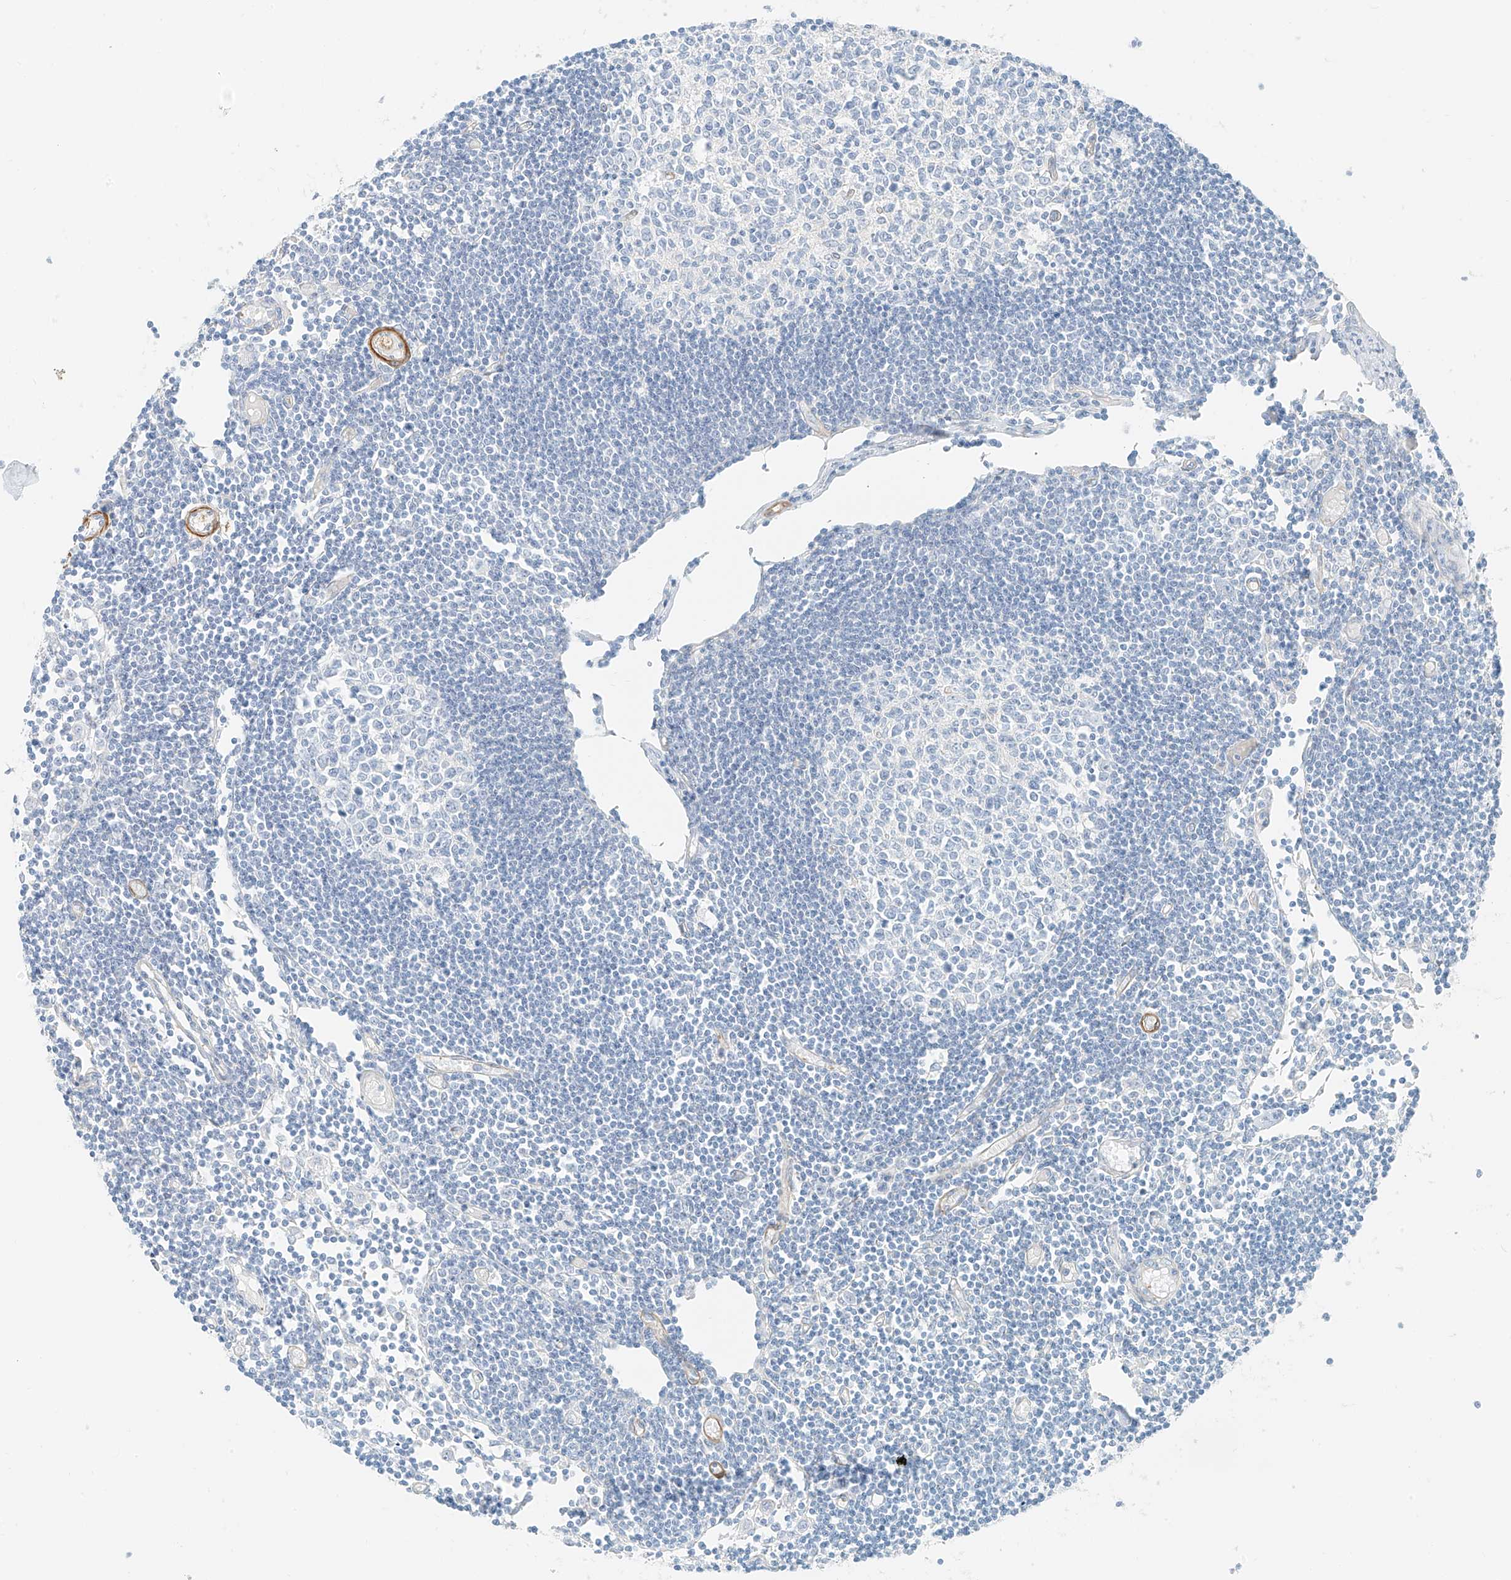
{"staining": {"intensity": "negative", "quantity": "none", "location": "none"}, "tissue": "lymph node", "cell_type": "Germinal center cells", "image_type": "normal", "snomed": [{"axis": "morphology", "description": "Normal tissue, NOS"}, {"axis": "topography", "description": "Lymph node"}], "caption": "This is a histopathology image of IHC staining of unremarkable lymph node, which shows no positivity in germinal center cells. Brightfield microscopy of immunohistochemistry (IHC) stained with DAB (3,3'-diaminobenzidine) (brown) and hematoxylin (blue), captured at high magnification.", "gene": "SMCP", "patient": {"sex": "female", "age": 11}}